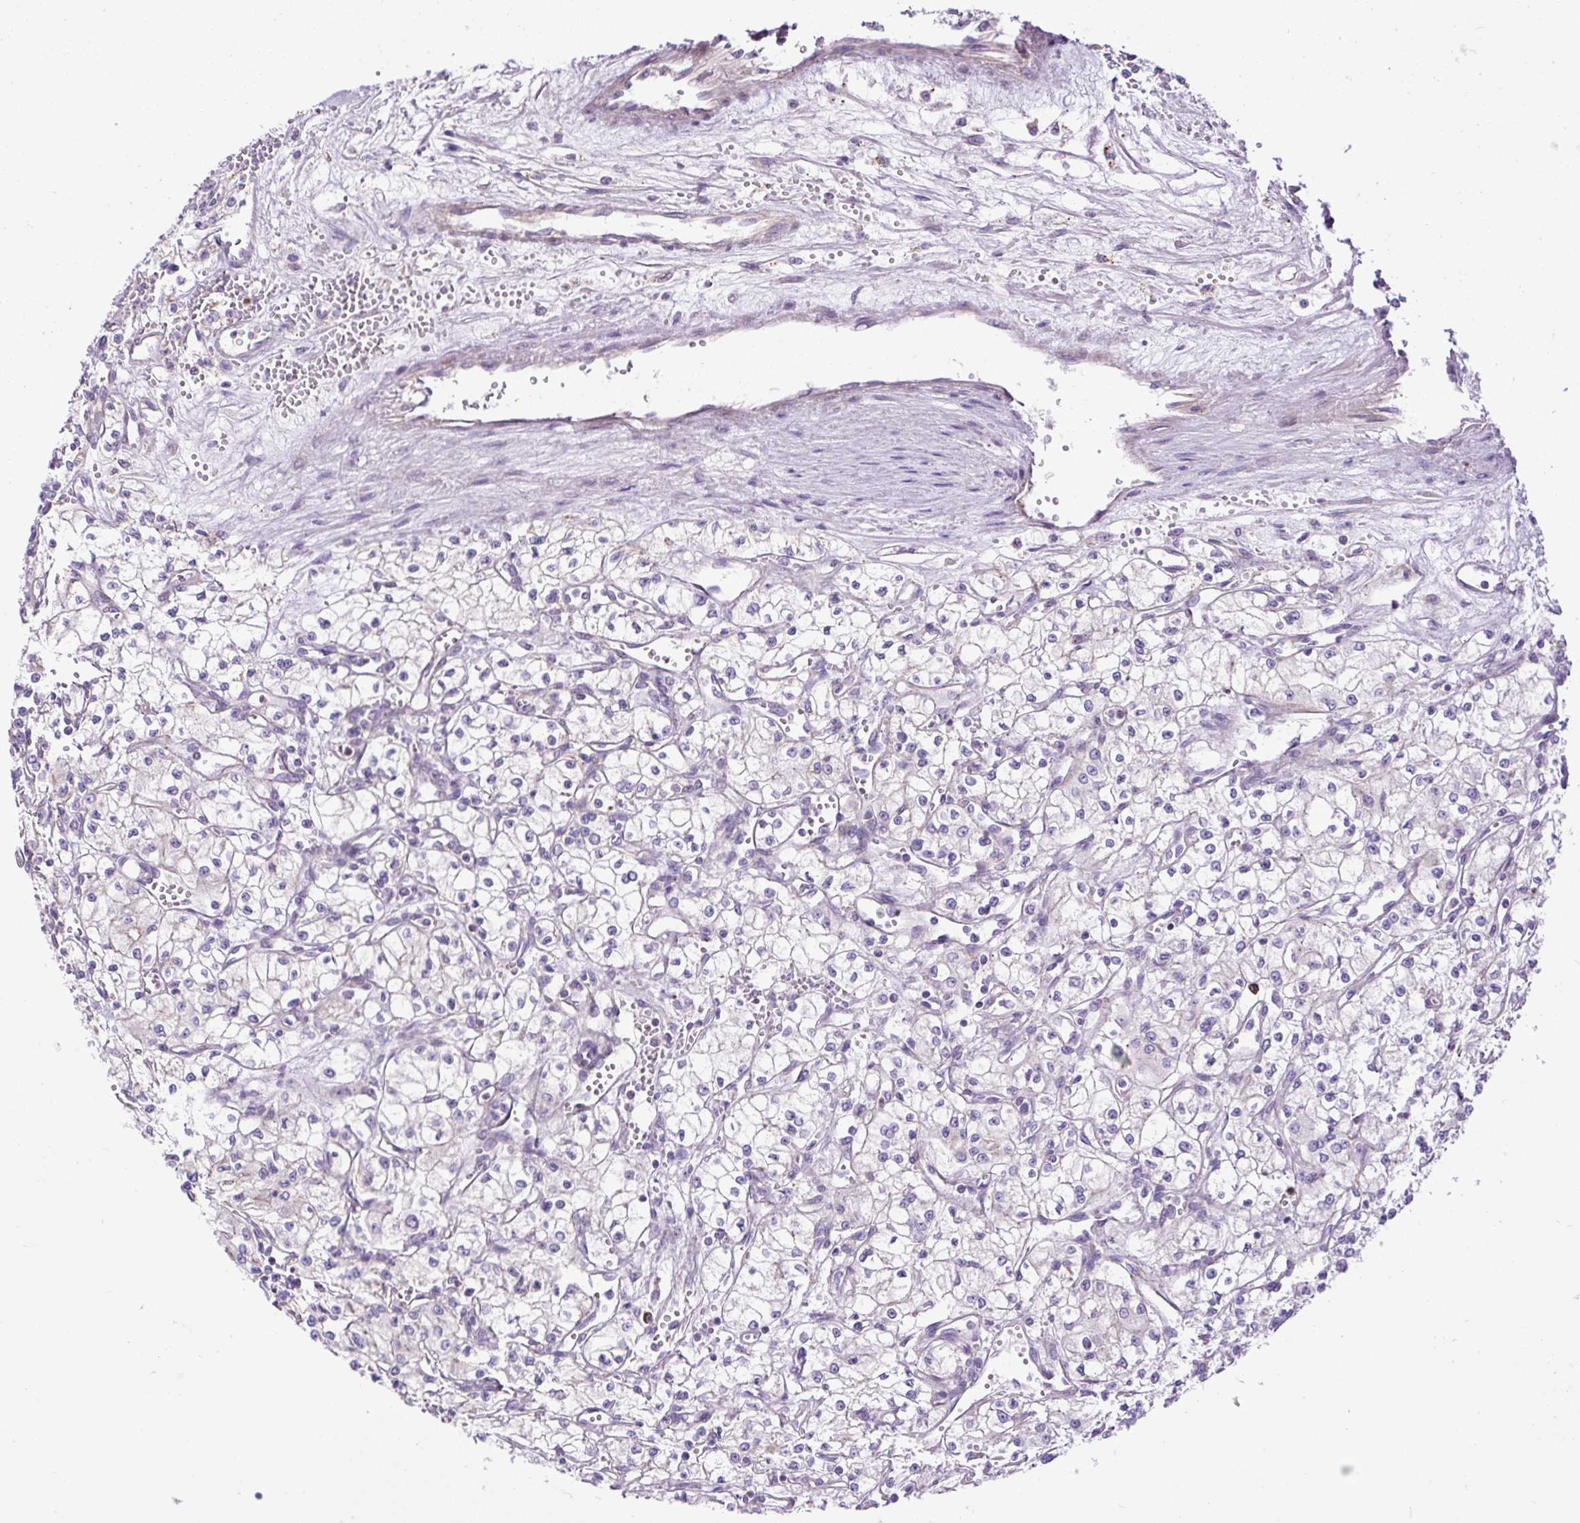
{"staining": {"intensity": "negative", "quantity": "none", "location": "none"}, "tissue": "renal cancer", "cell_type": "Tumor cells", "image_type": "cancer", "snomed": [{"axis": "morphology", "description": "Adenocarcinoma, NOS"}, {"axis": "topography", "description": "Kidney"}], "caption": "Immunohistochemistry photomicrograph of human renal cancer (adenocarcinoma) stained for a protein (brown), which reveals no positivity in tumor cells.", "gene": "CFAP47", "patient": {"sex": "male", "age": 59}}